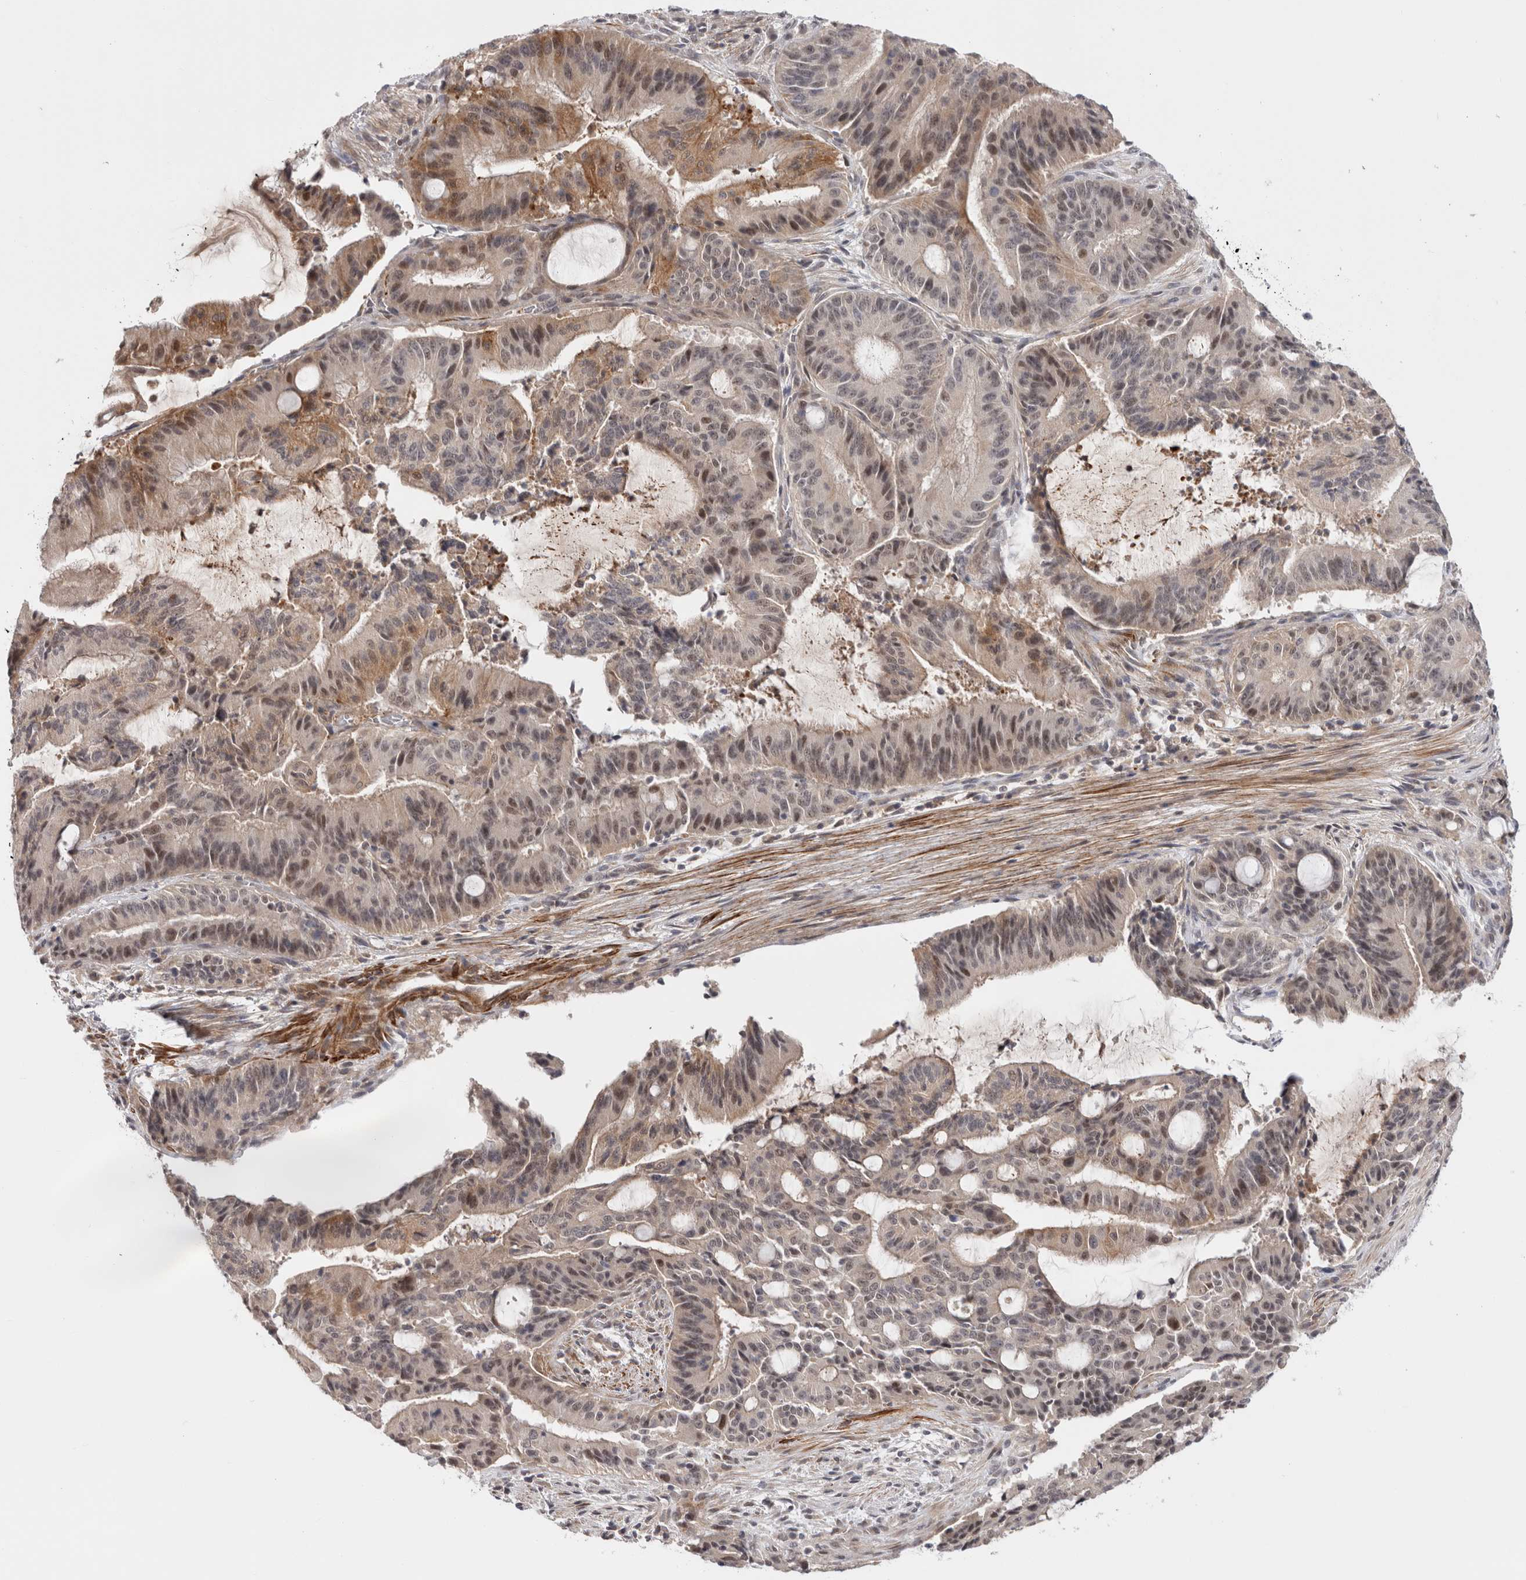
{"staining": {"intensity": "weak", "quantity": "25%-75%", "location": "cytoplasmic/membranous,nuclear"}, "tissue": "liver cancer", "cell_type": "Tumor cells", "image_type": "cancer", "snomed": [{"axis": "morphology", "description": "Normal tissue, NOS"}, {"axis": "morphology", "description": "Cholangiocarcinoma"}, {"axis": "topography", "description": "Liver"}, {"axis": "topography", "description": "Peripheral nerve tissue"}], "caption": "IHC (DAB) staining of liver cancer displays weak cytoplasmic/membranous and nuclear protein staining in about 25%-75% of tumor cells.", "gene": "ZNF318", "patient": {"sex": "female", "age": 73}}